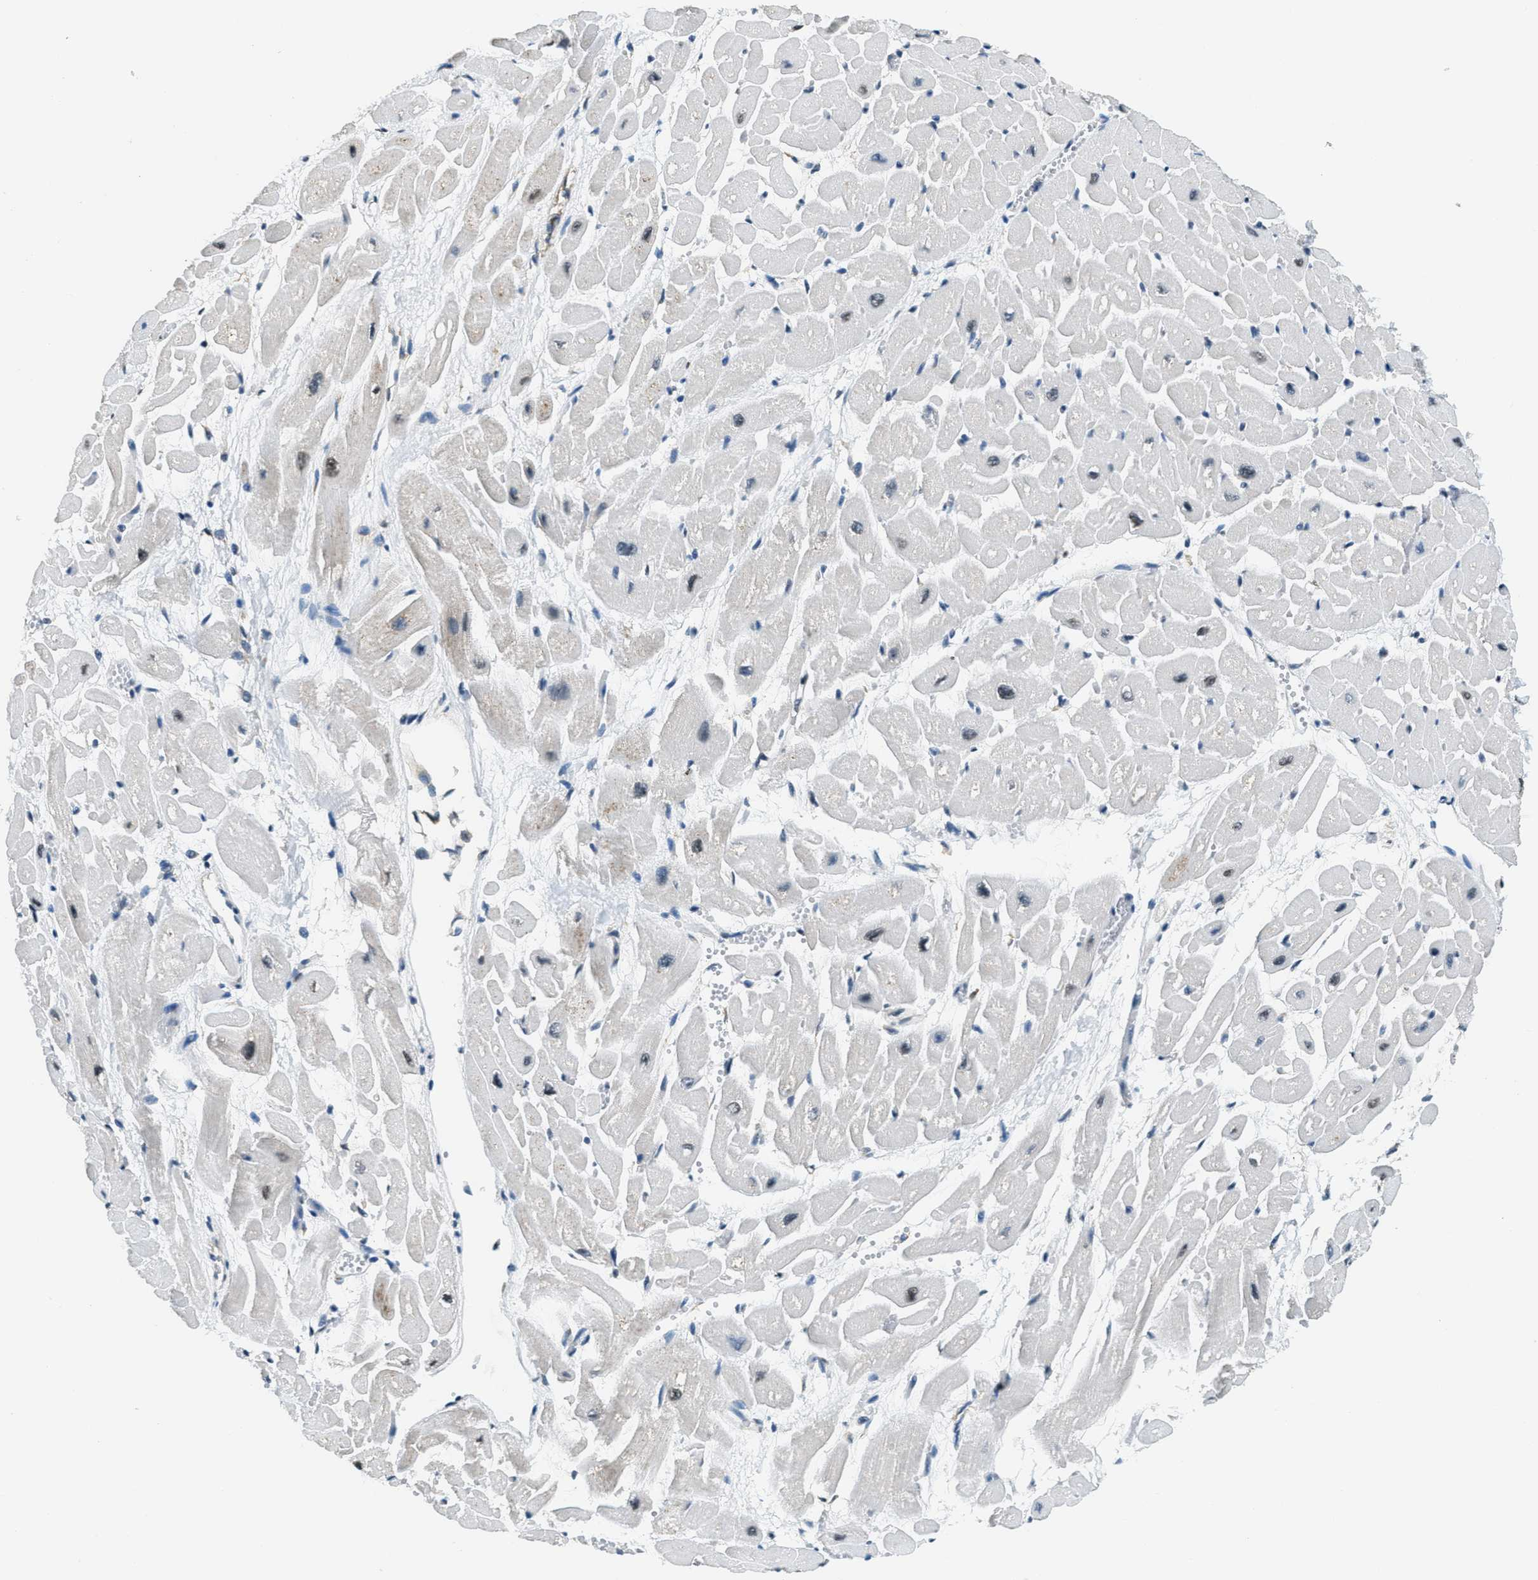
{"staining": {"intensity": "weak", "quantity": "<25%", "location": "nuclear"}, "tissue": "heart muscle", "cell_type": "Cardiomyocytes", "image_type": "normal", "snomed": [{"axis": "morphology", "description": "Normal tissue, NOS"}, {"axis": "topography", "description": "Heart"}], "caption": "DAB immunohistochemical staining of normal human heart muscle displays no significant expression in cardiomyocytes. (Stains: DAB immunohistochemistry (IHC) with hematoxylin counter stain, Microscopy: brightfield microscopy at high magnification).", "gene": "RAB11FIP1", "patient": {"sex": "male", "age": 45}}